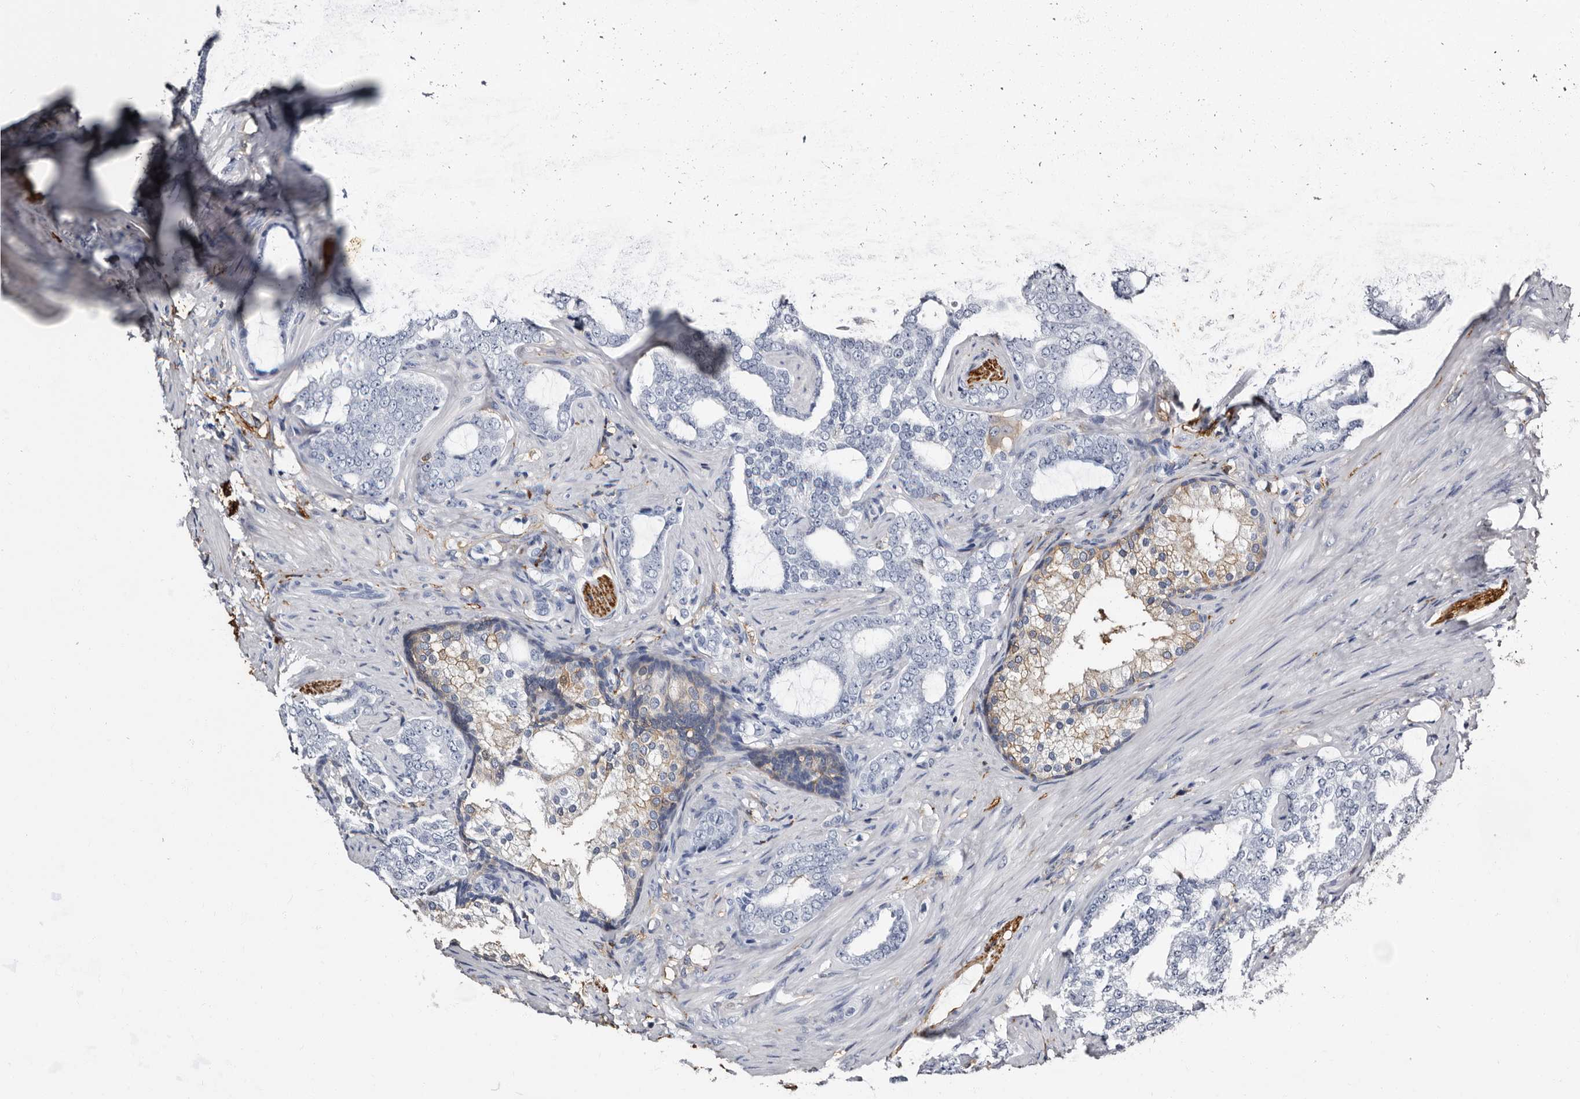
{"staining": {"intensity": "negative", "quantity": "none", "location": "none"}, "tissue": "prostate cancer", "cell_type": "Tumor cells", "image_type": "cancer", "snomed": [{"axis": "morphology", "description": "Adenocarcinoma, High grade"}, {"axis": "topography", "description": "Prostate"}], "caption": "Prostate cancer (adenocarcinoma (high-grade)) was stained to show a protein in brown. There is no significant expression in tumor cells.", "gene": "EPB41L3", "patient": {"sex": "male", "age": 64}}